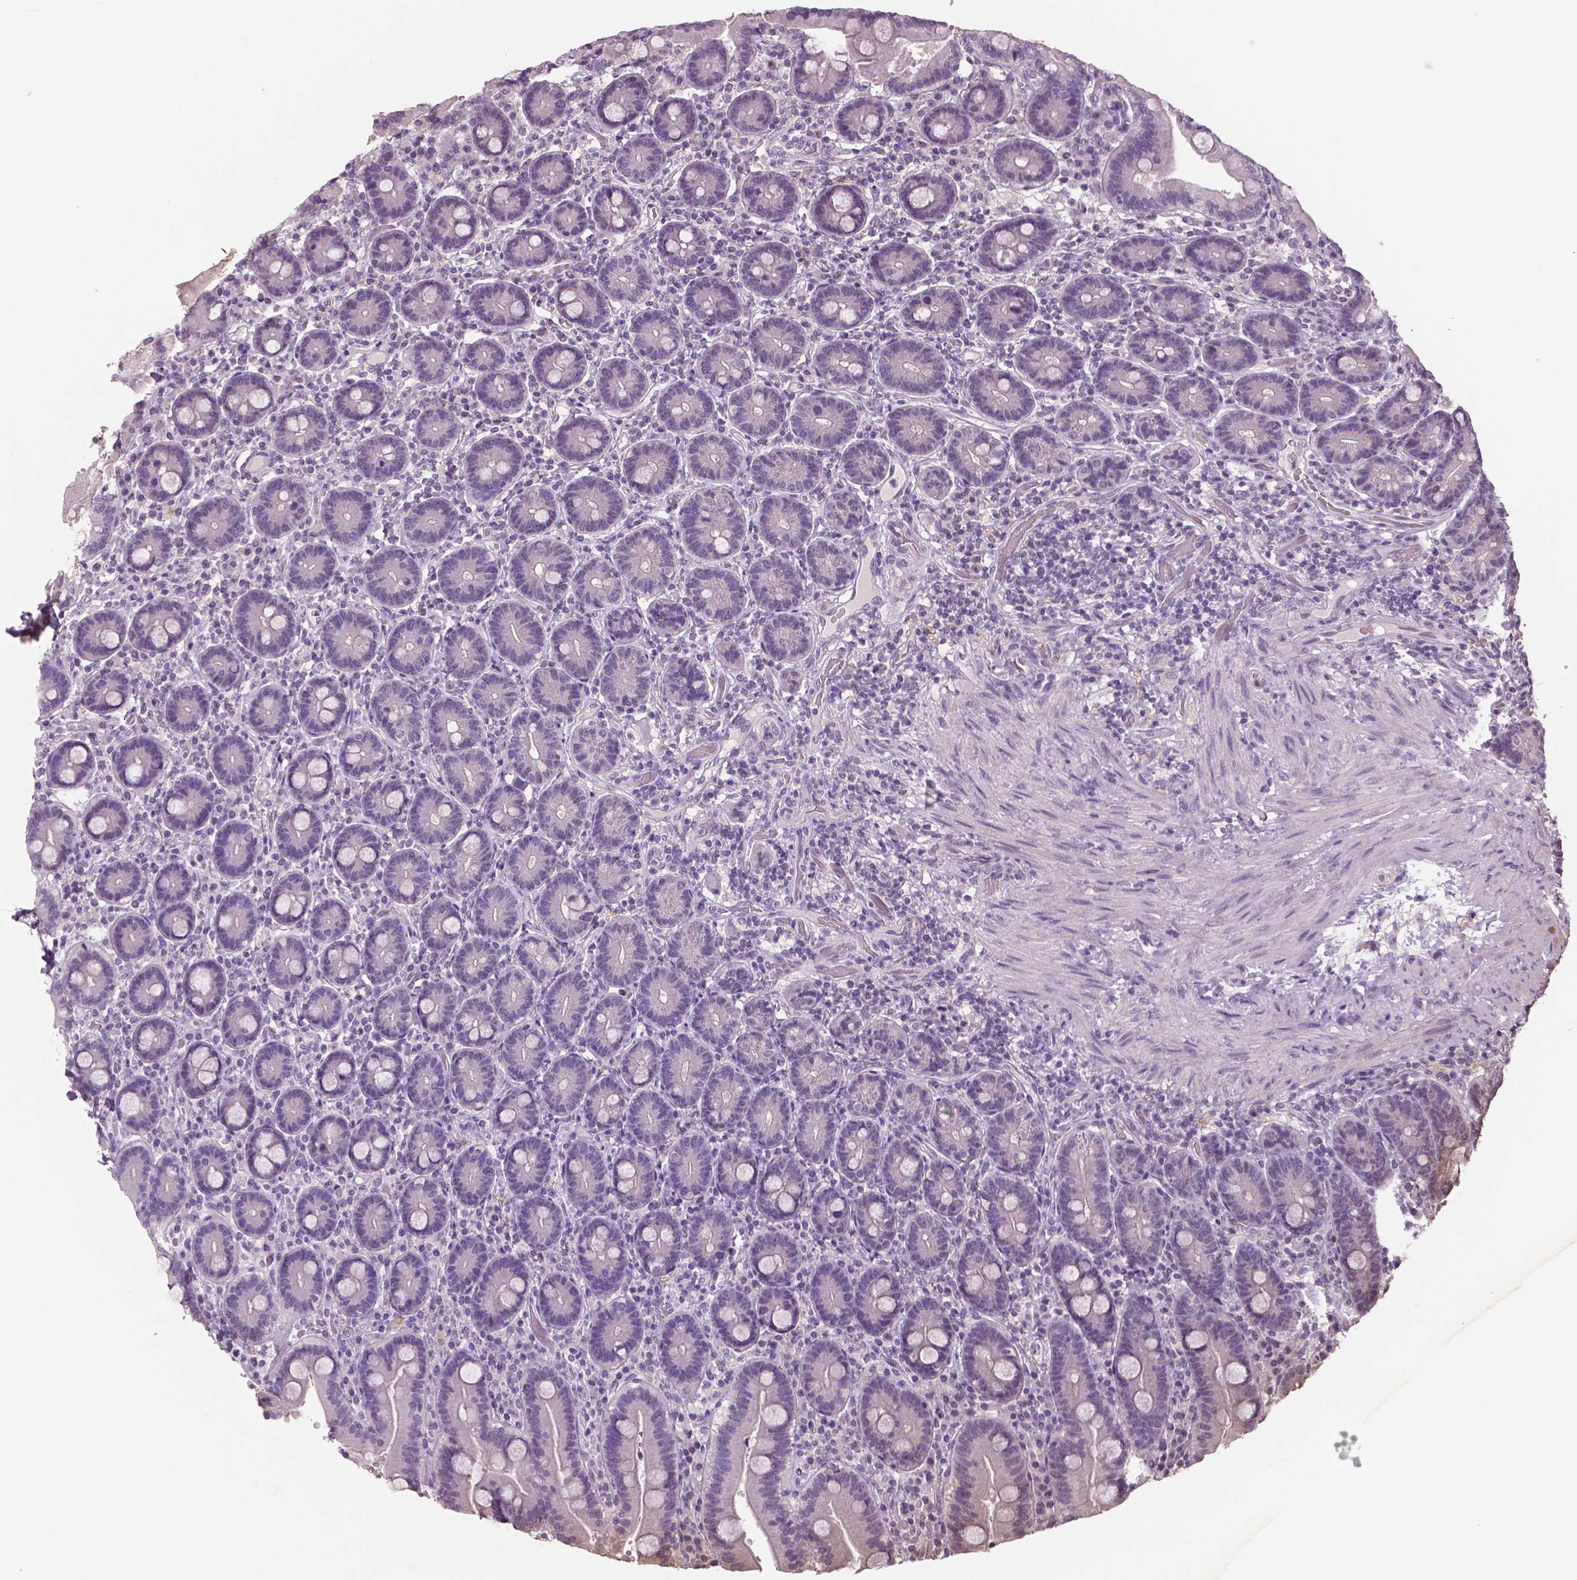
{"staining": {"intensity": "negative", "quantity": "none", "location": "none"}, "tissue": "duodenum", "cell_type": "Glandular cells", "image_type": "normal", "snomed": [{"axis": "morphology", "description": "Normal tissue, NOS"}, {"axis": "topography", "description": "Duodenum"}], "caption": "Image shows no significant protein staining in glandular cells of unremarkable duodenum.", "gene": "NECAB1", "patient": {"sex": "female", "age": 62}}